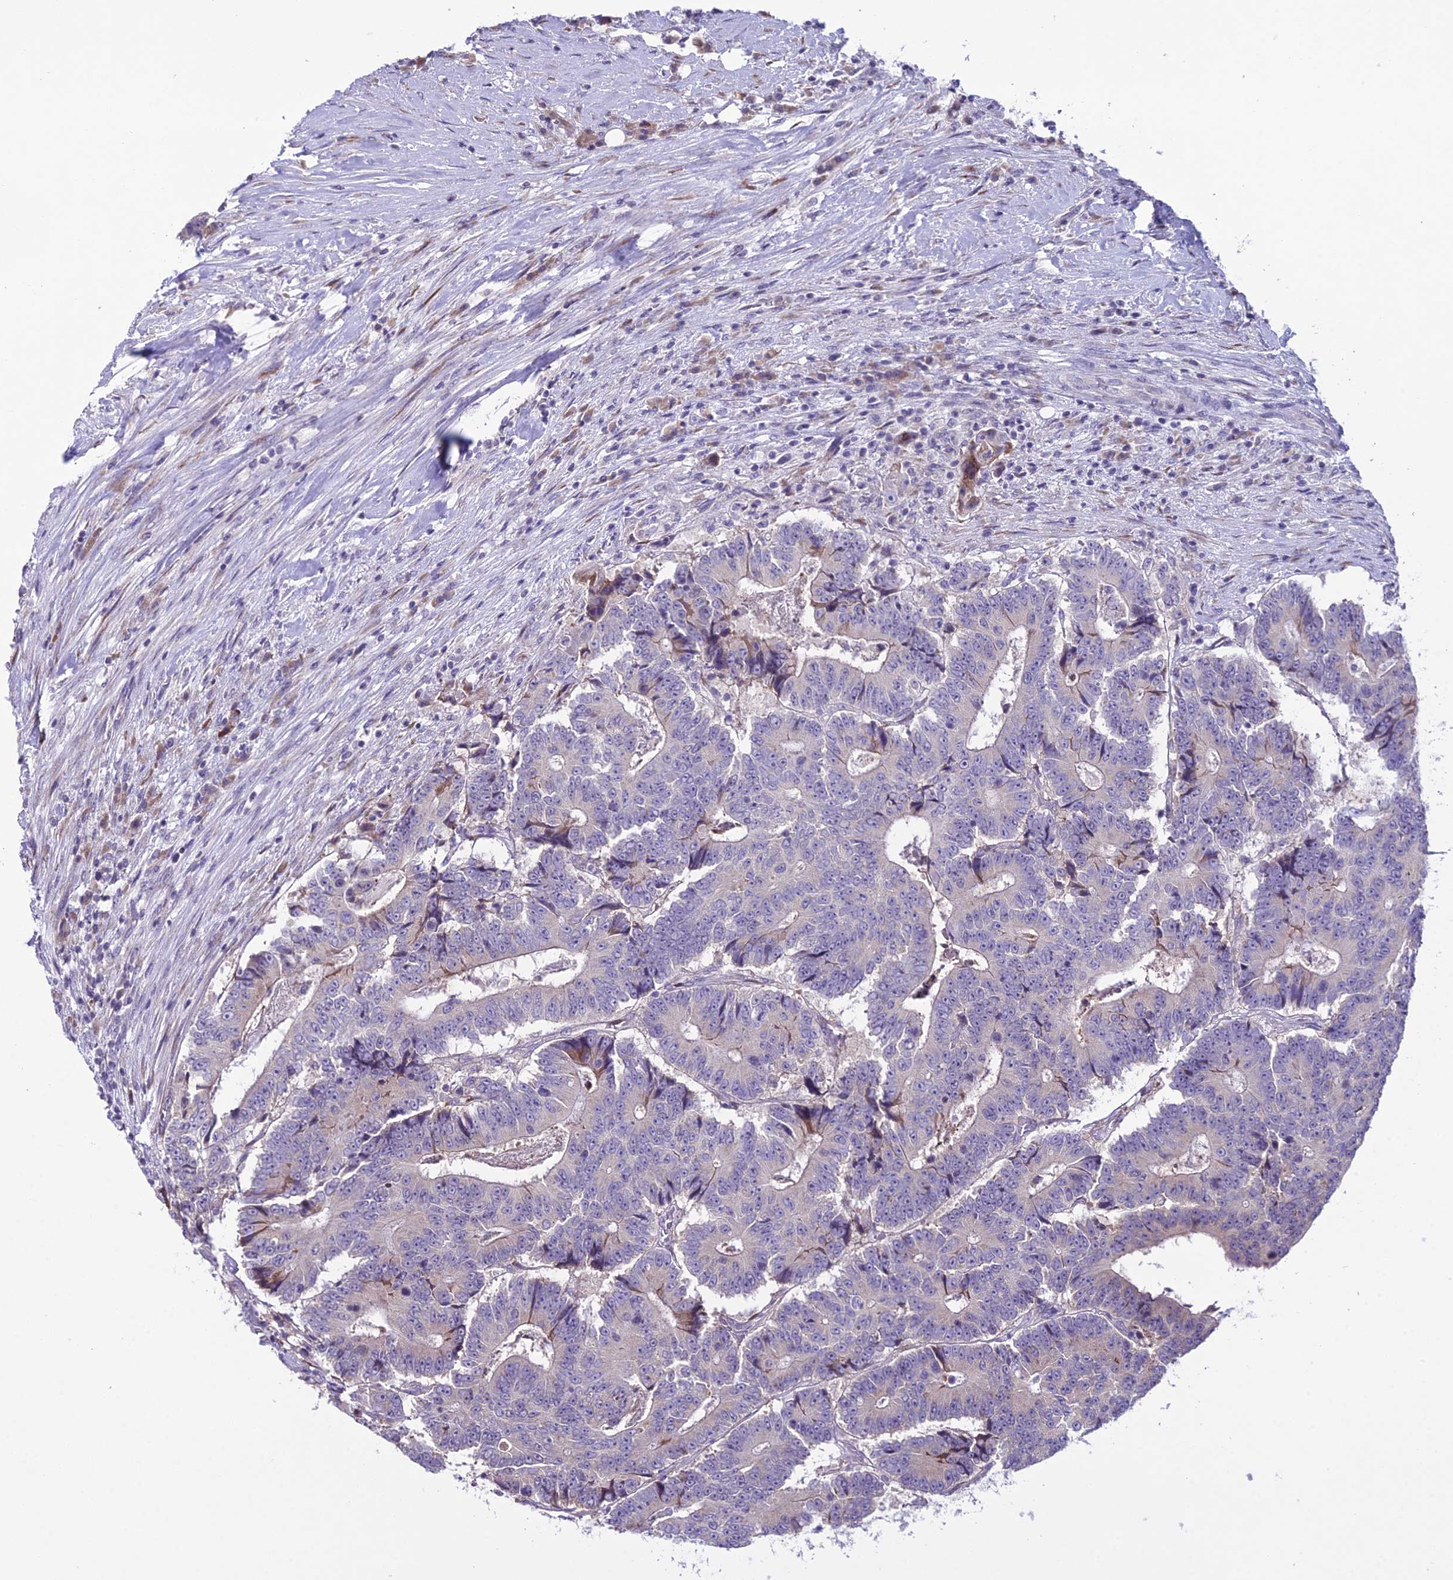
{"staining": {"intensity": "negative", "quantity": "none", "location": "none"}, "tissue": "colorectal cancer", "cell_type": "Tumor cells", "image_type": "cancer", "snomed": [{"axis": "morphology", "description": "Adenocarcinoma, NOS"}, {"axis": "topography", "description": "Colon"}], "caption": "Colorectal adenocarcinoma was stained to show a protein in brown. There is no significant staining in tumor cells.", "gene": "RPS26", "patient": {"sex": "male", "age": 83}}